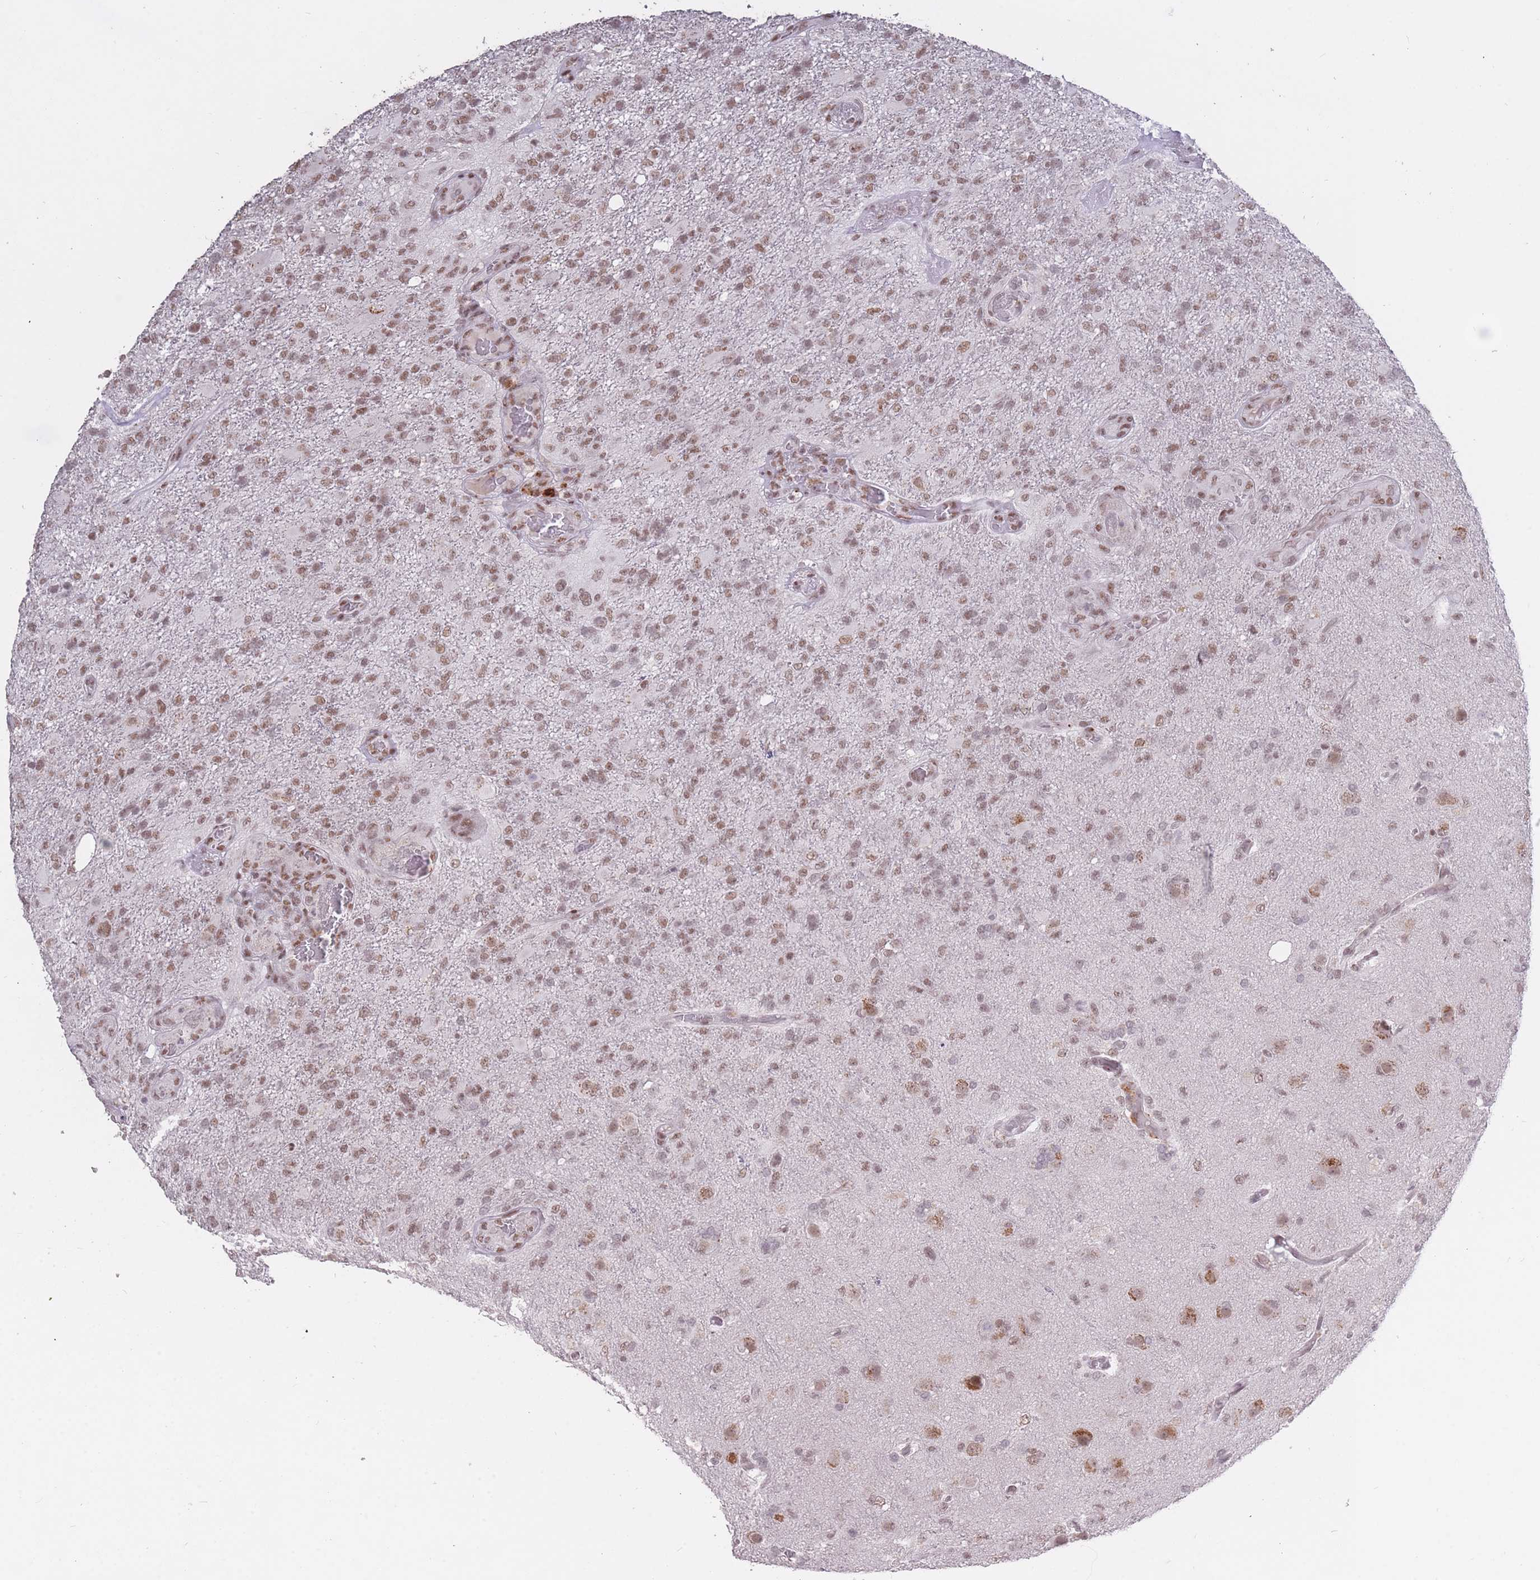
{"staining": {"intensity": "moderate", "quantity": ">75%", "location": "nuclear"}, "tissue": "glioma", "cell_type": "Tumor cells", "image_type": "cancer", "snomed": [{"axis": "morphology", "description": "Glioma, malignant, High grade"}, {"axis": "topography", "description": "Brain"}], "caption": "Glioma stained with immunohistochemistry shows moderate nuclear staining in approximately >75% of tumor cells.", "gene": "HNRNPUL1", "patient": {"sex": "female", "age": 74}}